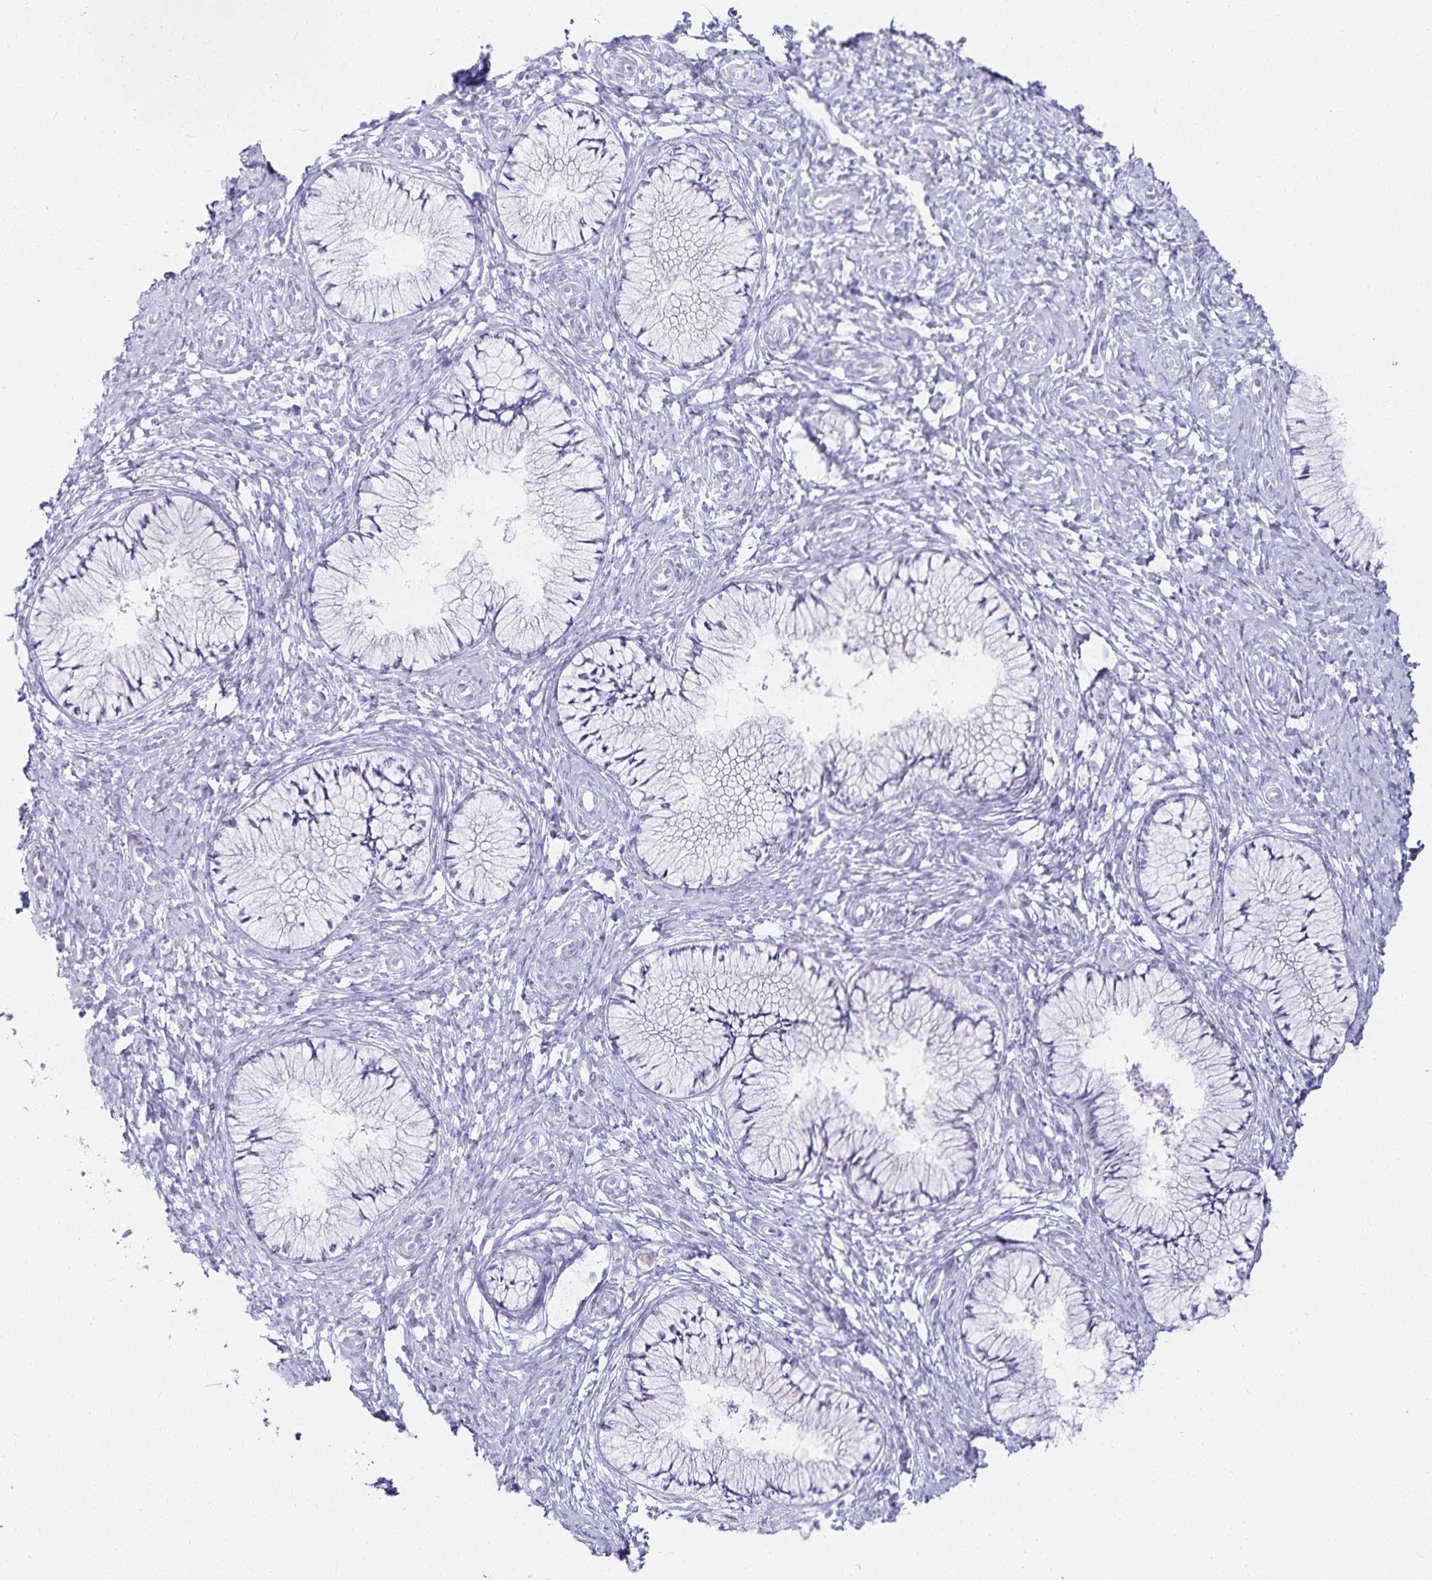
{"staining": {"intensity": "negative", "quantity": "none", "location": "none"}, "tissue": "cervix", "cell_type": "Glandular cells", "image_type": "normal", "snomed": [{"axis": "morphology", "description": "Normal tissue, NOS"}, {"axis": "topography", "description": "Cervix"}], "caption": "Human cervix stained for a protein using immunohistochemistry (IHC) reveals no expression in glandular cells.", "gene": "GP2", "patient": {"sex": "female", "age": 37}}